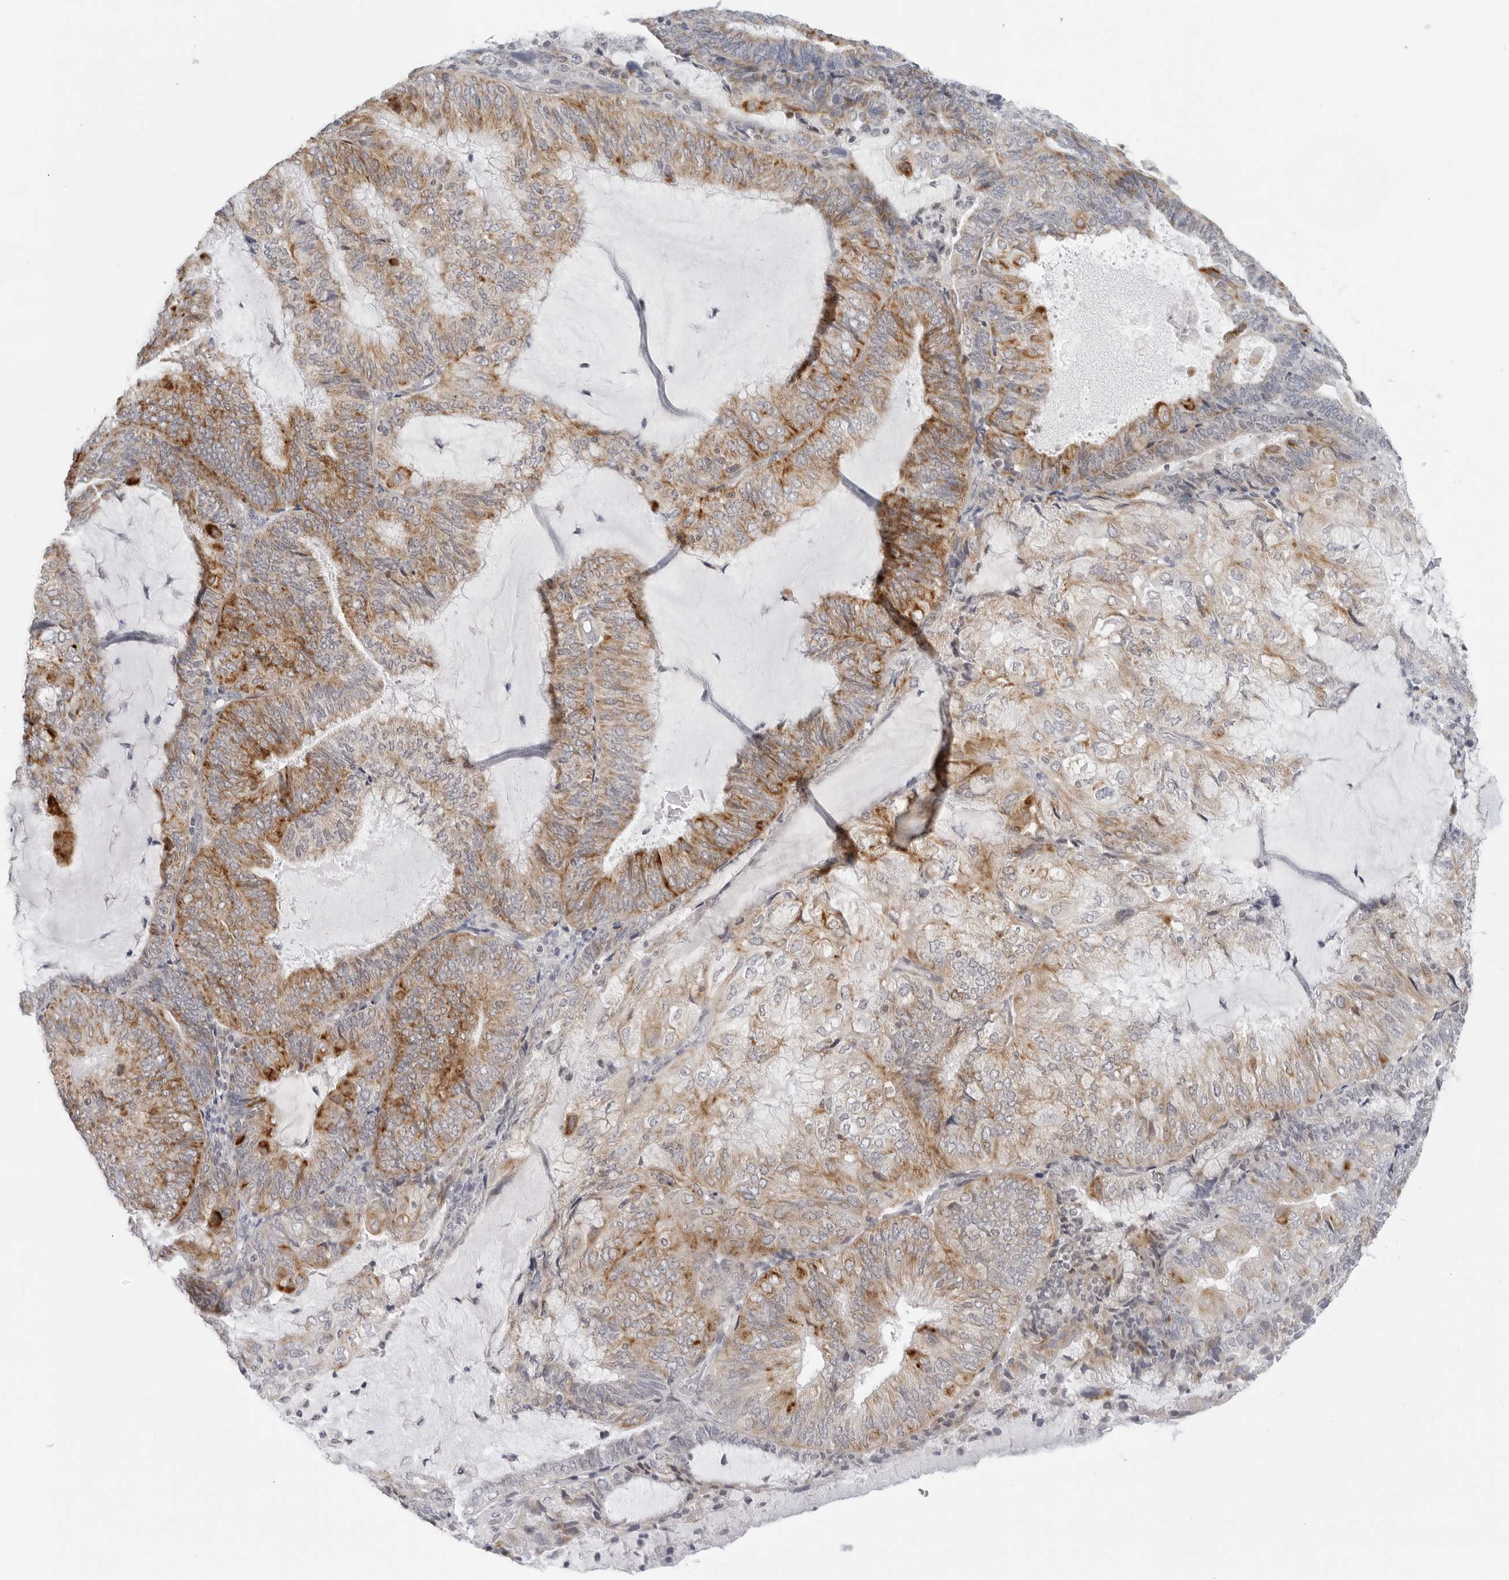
{"staining": {"intensity": "moderate", "quantity": ">75%", "location": "cytoplasmic/membranous"}, "tissue": "endometrial cancer", "cell_type": "Tumor cells", "image_type": "cancer", "snomed": [{"axis": "morphology", "description": "Adenocarcinoma, NOS"}, {"axis": "topography", "description": "Endometrium"}], "caption": "Immunohistochemistry image of neoplastic tissue: human endometrial cancer (adenocarcinoma) stained using IHC shows medium levels of moderate protein expression localized specifically in the cytoplasmic/membranous of tumor cells, appearing as a cytoplasmic/membranous brown color.", "gene": "CIART", "patient": {"sex": "female", "age": 81}}